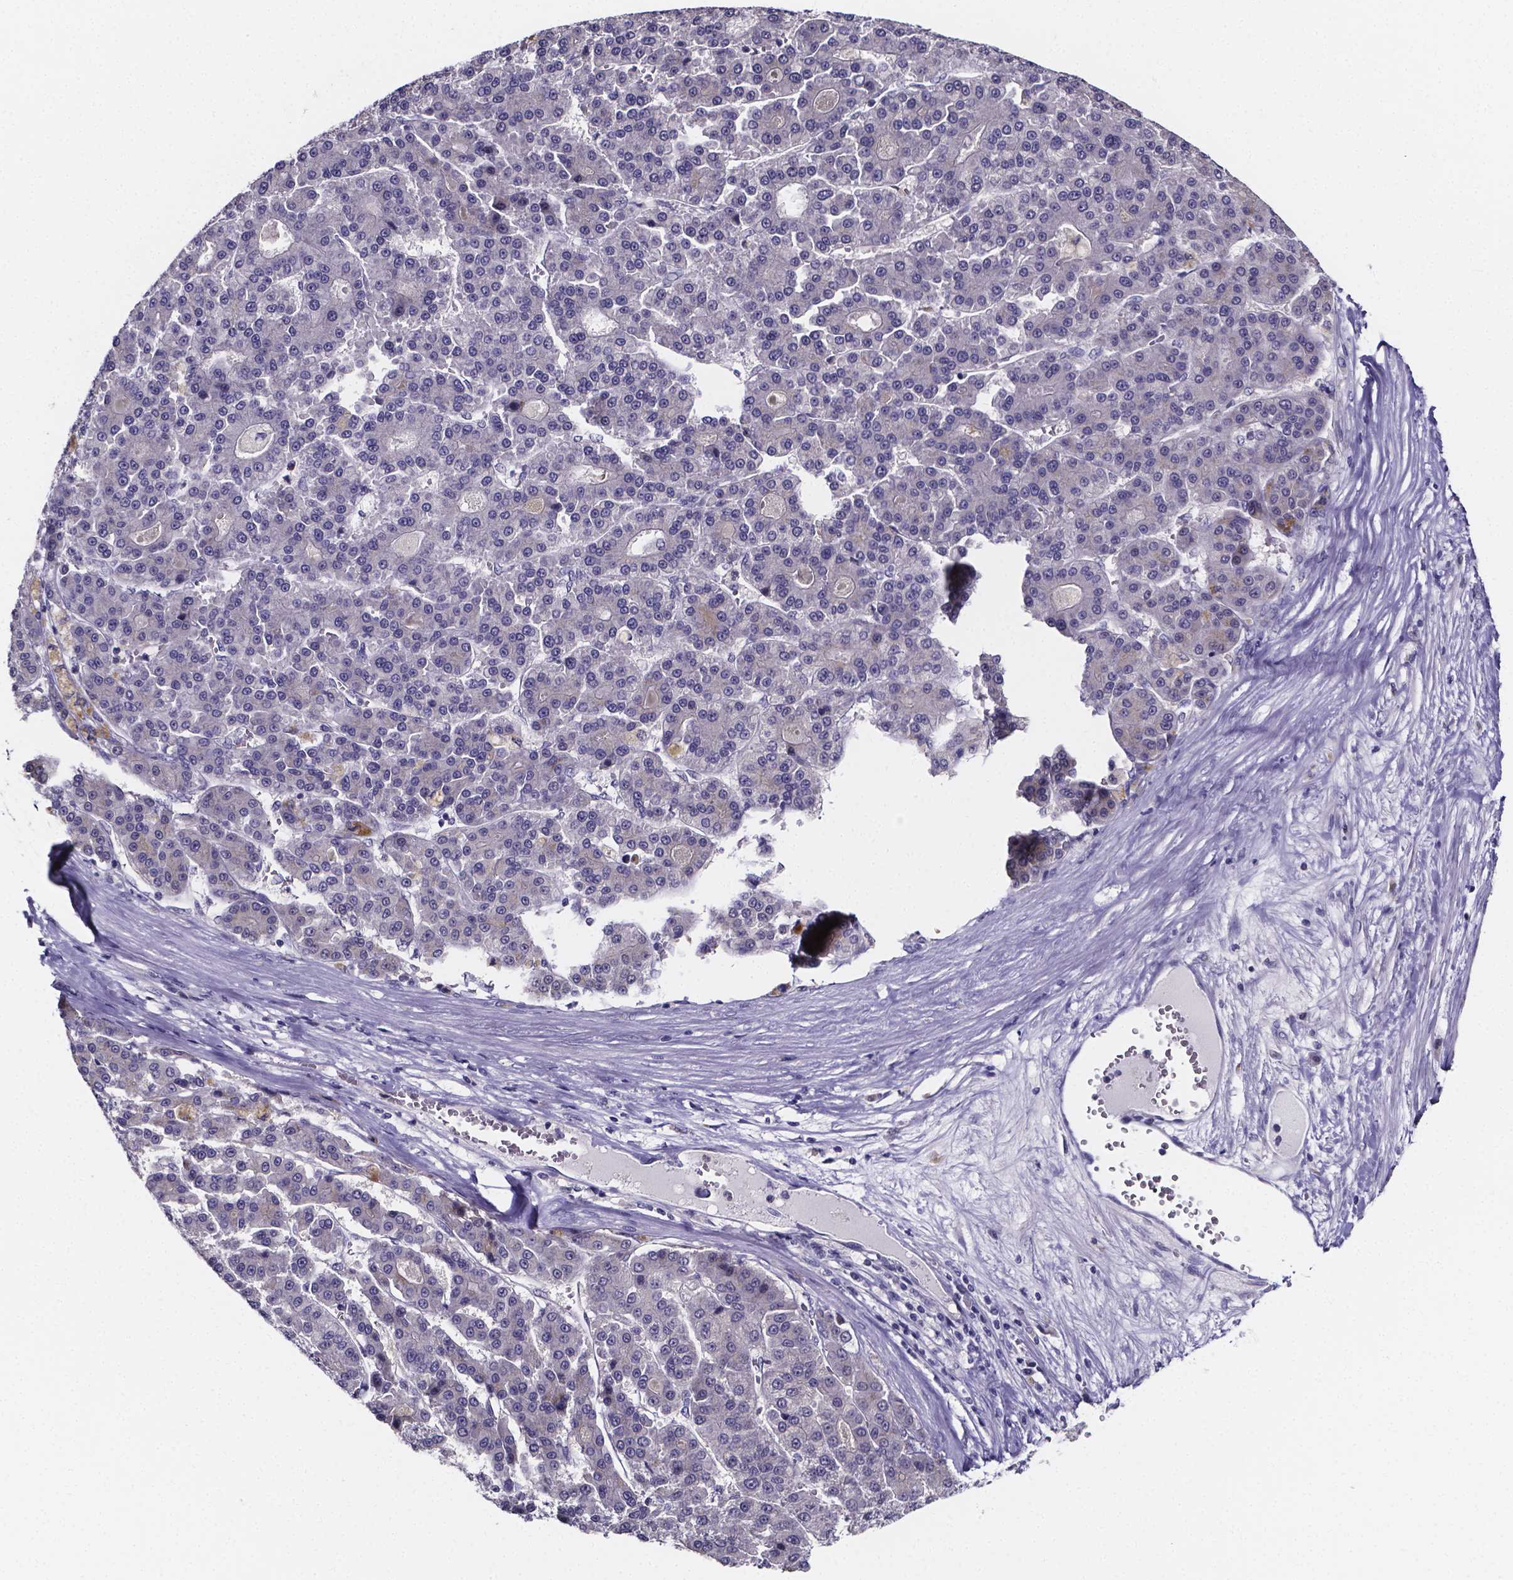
{"staining": {"intensity": "negative", "quantity": "none", "location": "none"}, "tissue": "liver cancer", "cell_type": "Tumor cells", "image_type": "cancer", "snomed": [{"axis": "morphology", "description": "Carcinoma, Hepatocellular, NOS"}, {"axis": "topography", "description": "Liver"}], "caption": "This is a photomicrograph of immunohistochemistry (IHC) staining of liver cancer (hepatocellular carcinoma), which shows no staining in tumor cells.", "gene": "IZUMO1", "patient": {"sex": "male", "age": 70}}